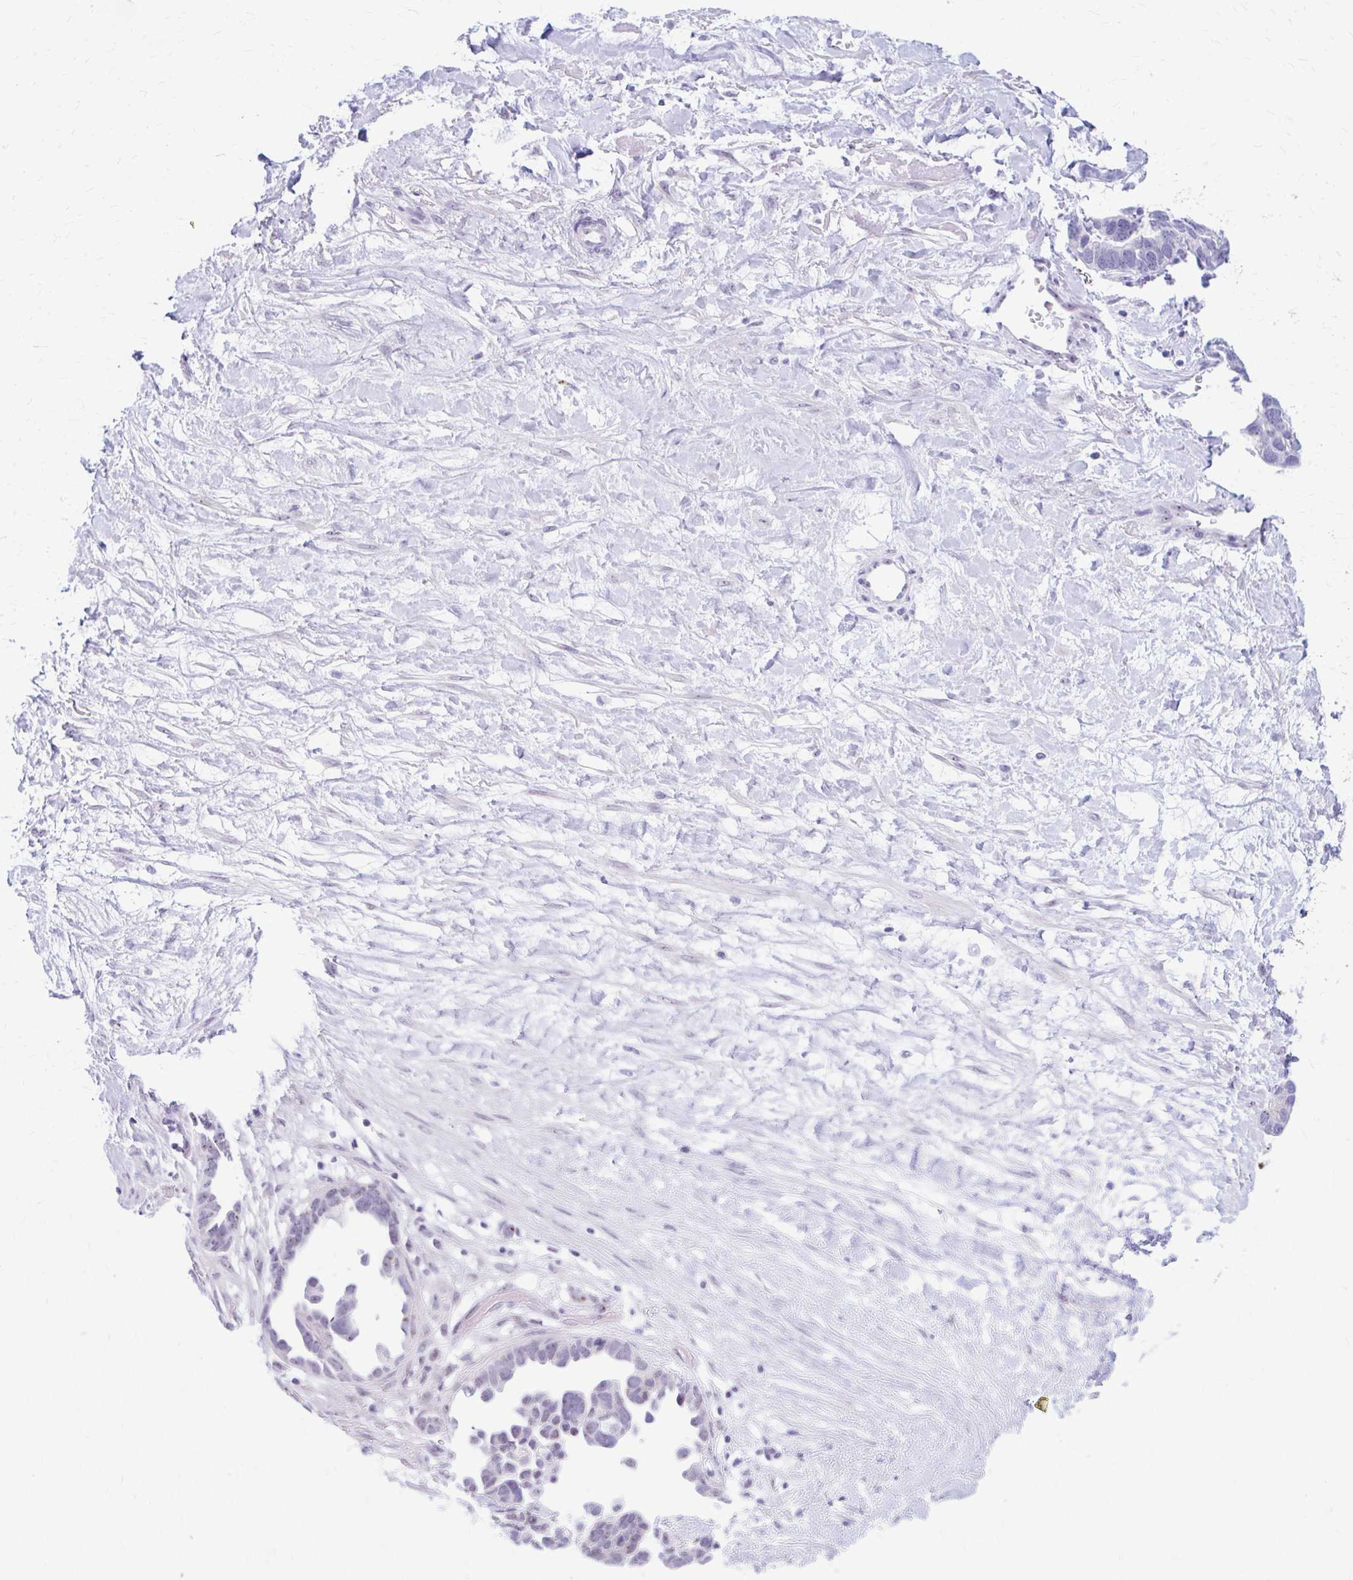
{"staining": {"intensity": "moderate", "quantity": "<25%", "location": "nuclear"}, "tissue": "ovarian cancer", "cell_type": "Tumor cells", "image_type": "cancer", "snomed": [{"axis": "morphology", "description": "Cystadenocarcinoma, serous, NOS"}, {"axis": "topography", "description": "Ovary"}], "caption": "Ovarian cancer (serous cystadenocarcinoma) stained for a protein reveals moderate nuclear positivity in tumor cells.", "gene": "FTSJ3", "patient": {"sex": "female", "age": 54}}